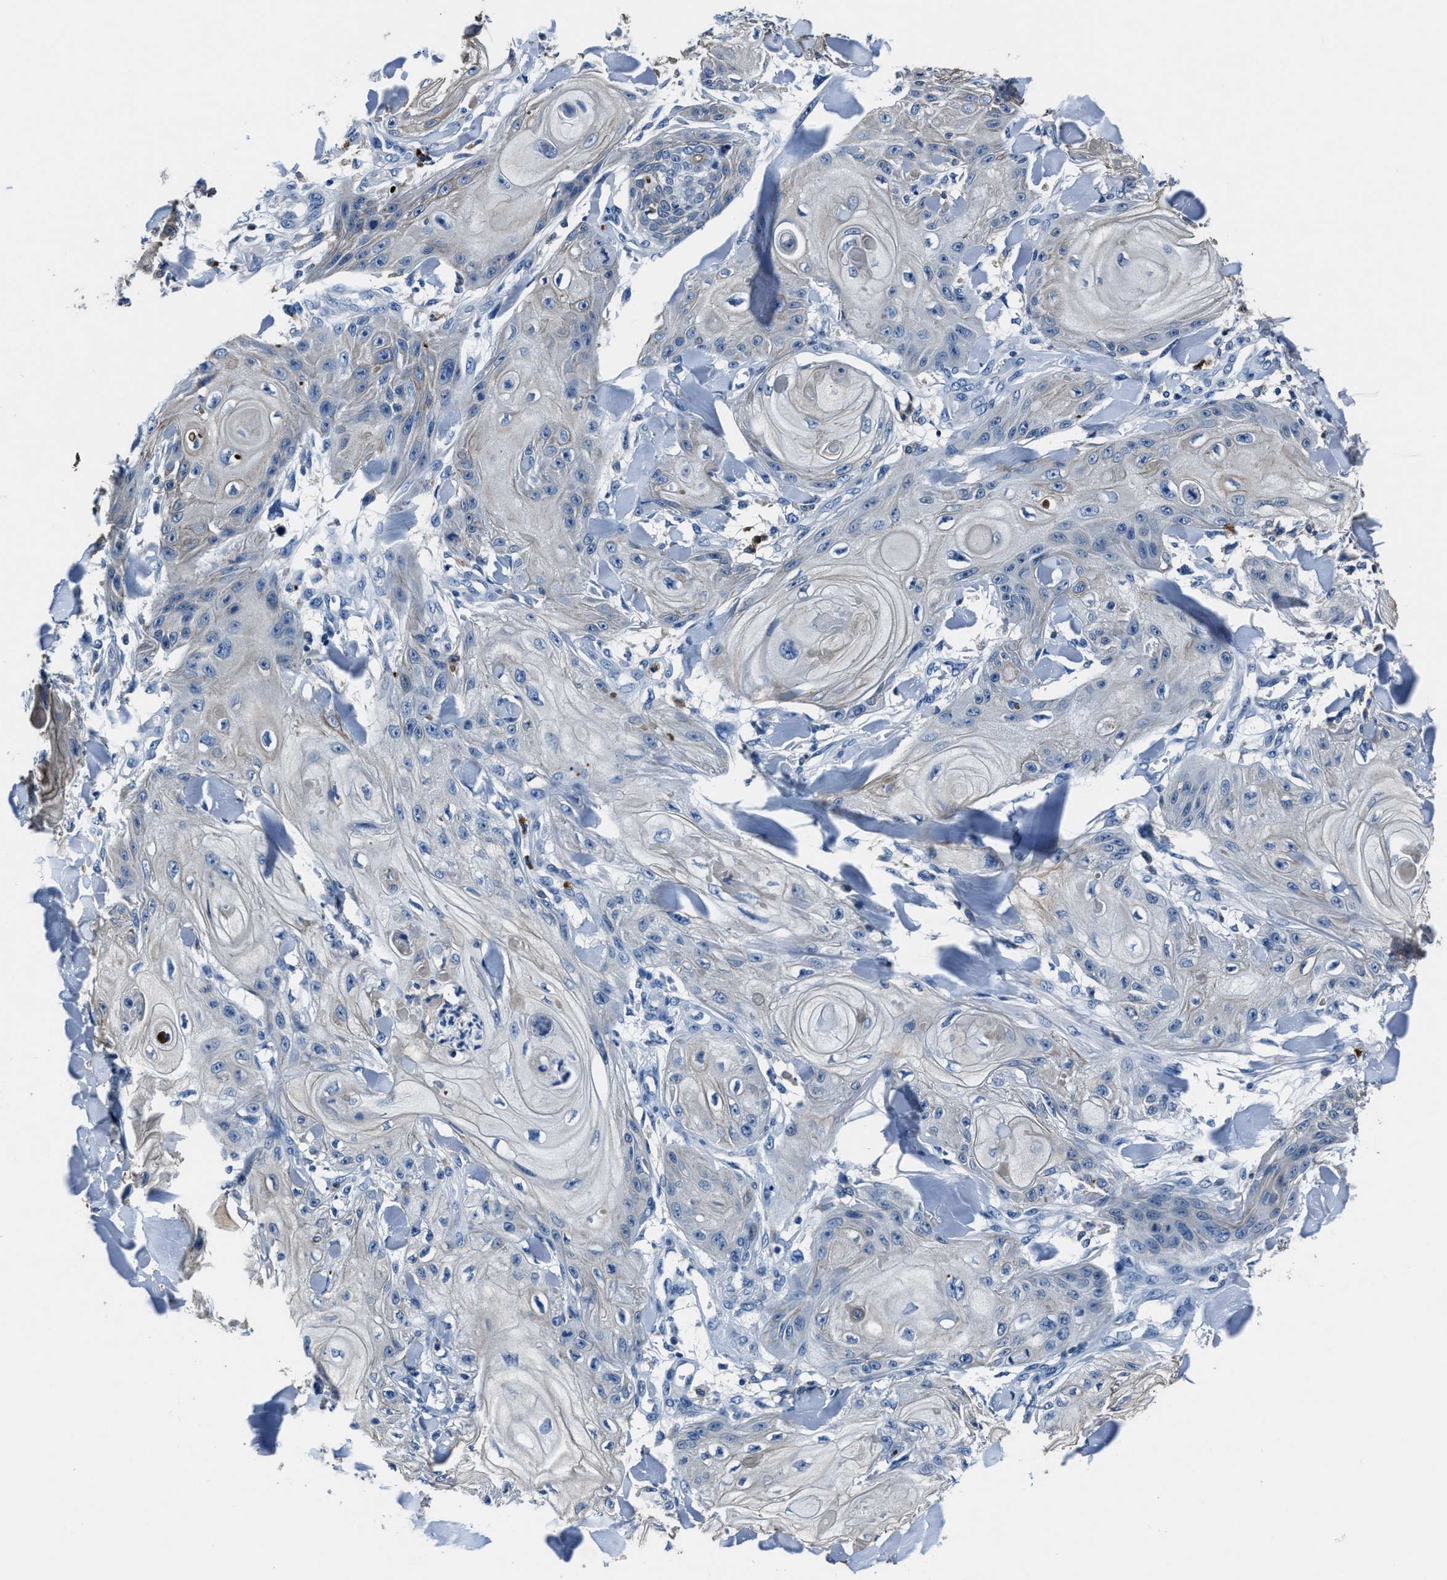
{"staining": {"intensity": "negative", "quantity": "none", "location": "none"}, "tissue": "skin cancer", "cell_type": "Tumor cells", "image_type": "cancer", "snomed": [{"axis": "morphology", "description": "Squamous cell carcinoma, NOS"}, {"axis": "topography", "description": "Skin"}], "caption": "Tumor cells are negative for protein expression in human skin cancer (squamous cell carcinoma).", "gene": "FGL2", "patient": {"sex": "male", "age": 74}}